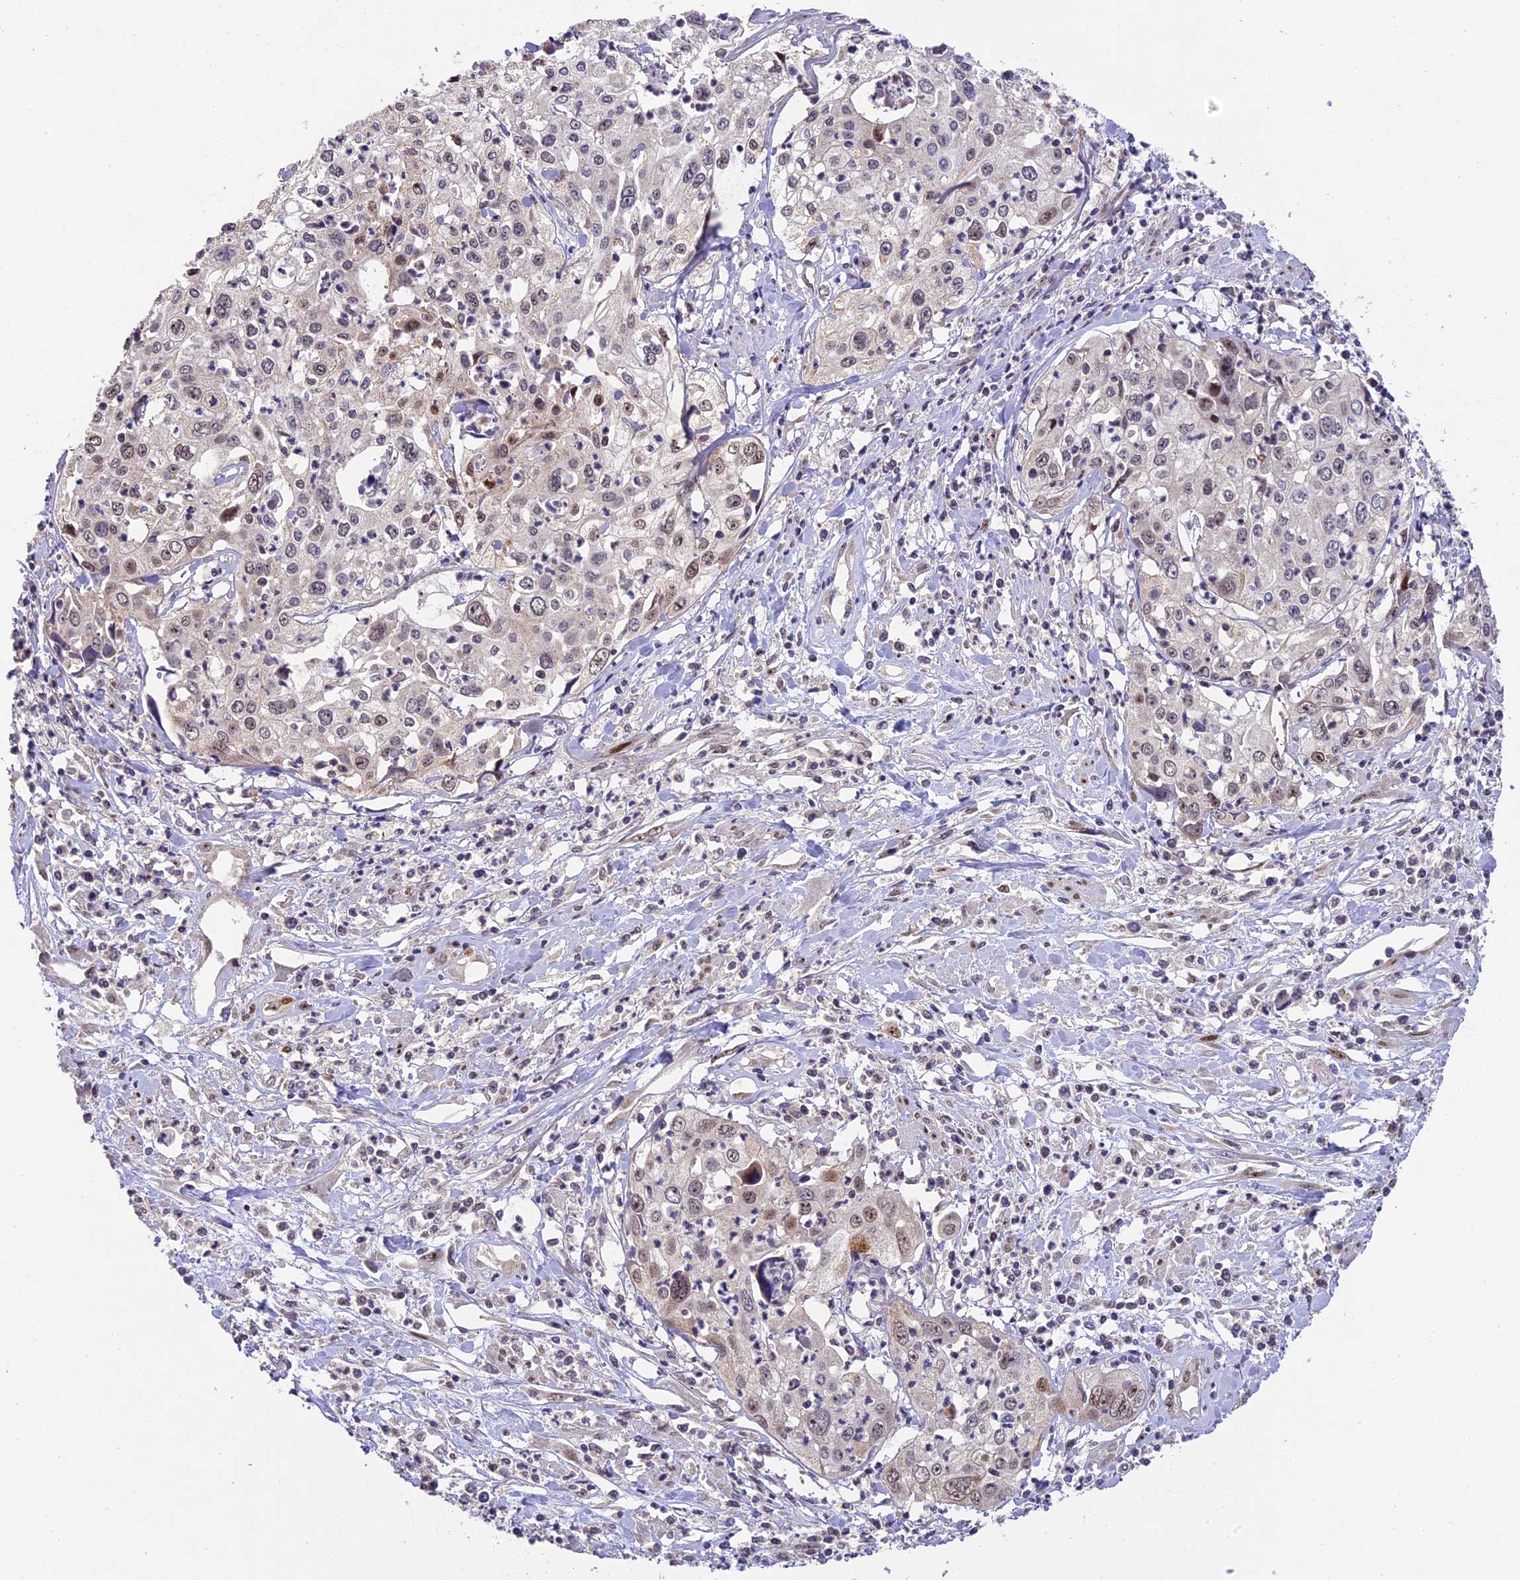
{"staining": {"intensity": "weak", "quantity": "<25%", "location": "nuclear"}, "tissue": "cervical cancer", "cell_type": "Tumor cells", "image_type": "cancer", "snomed": [{"axis": "morphology", "description": "Squamous cell carcinoma, NOS"}, {"axis": "topography", "description": "Cervix"}], "caption": "High magnification brightfield microscopy of squamous cell carcinoma (cervical) stained with DAB (3,3'-diaminobenzidine) (brown) and counterstained with hematoxylin (blue): tumor cells show no significant expression.", "gene": "ZAR1L", "patient": {"sex": "female", "age": 31}}